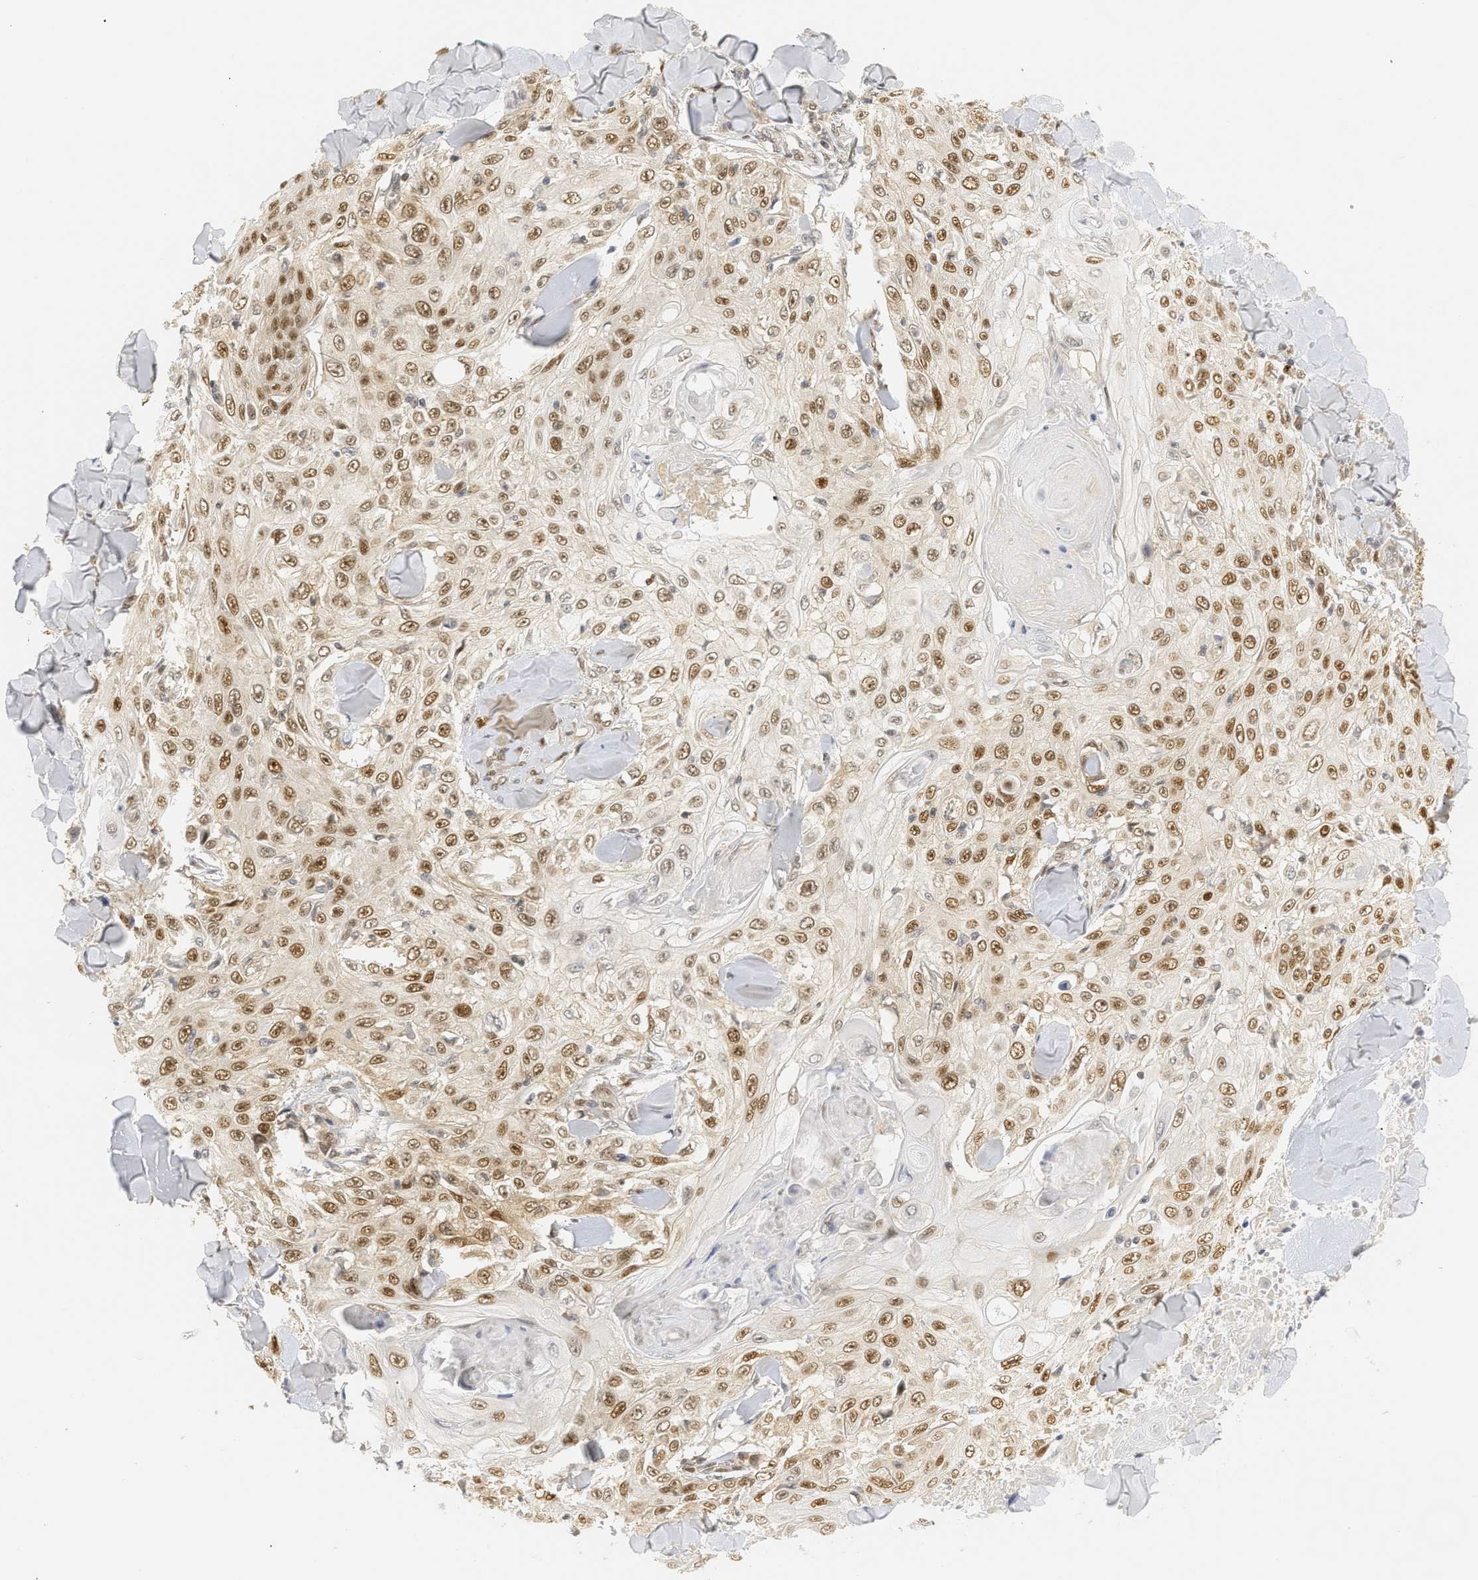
{"staining": {"intensity": "moderate", "quantity": ">75%", "location": "nuclear"}, "tissue": "skin cancer", "cell_type": "Tumor cells", "image_type": "cancer", "snomed": [{"axis": "morphology", "description": "Squamous cell carcinoma, NOS"}, {"axis": "topography", "description": "Skin"}], "caption": "Protein expression analysis of squamous cell carcinoma (skin) displays moderate nuclear positivity in about >75% of tumor cells.", "gene": "SSBP2", "patient": {"sex": "male", "age": 86}}